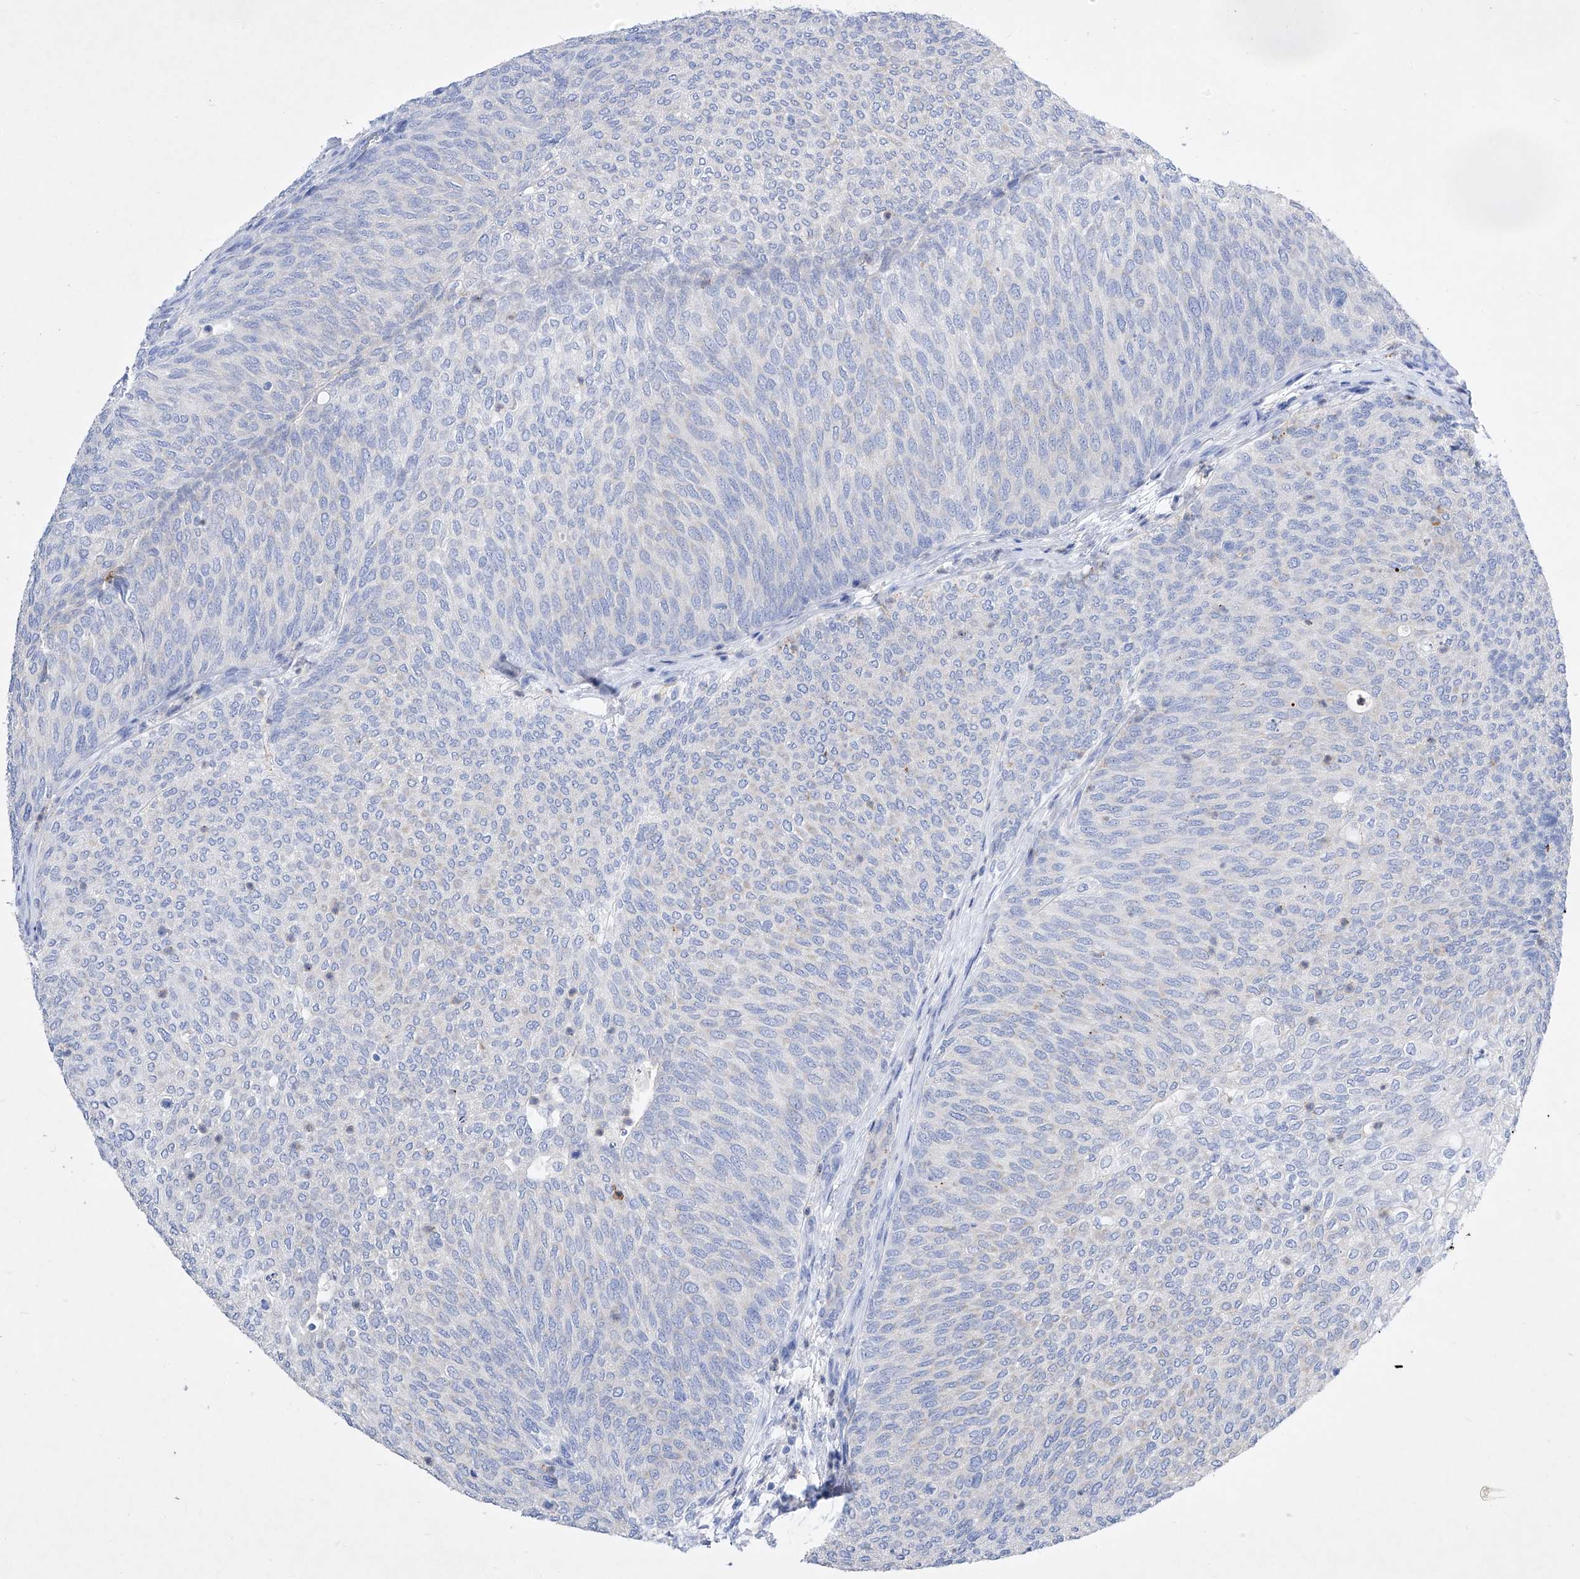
{"staining": {"intensity": "negative", "quantity": "none", "location": "none"}, "tissue": "urothelial cancer", "cell_type": "Tumor cells", "image_type": "cancer", "snomed": [{"axis": "morphology", "description": "Urothelial carcinoma, Low grade"}, {"axis": "topography", "description": "Urinary bladder"}], "caption": "Image shows no significant protein positivity in tumor cells of urothelial cancer.", "gene": "TM7SF2", "patient": {"sex": "female", "age": 79}}